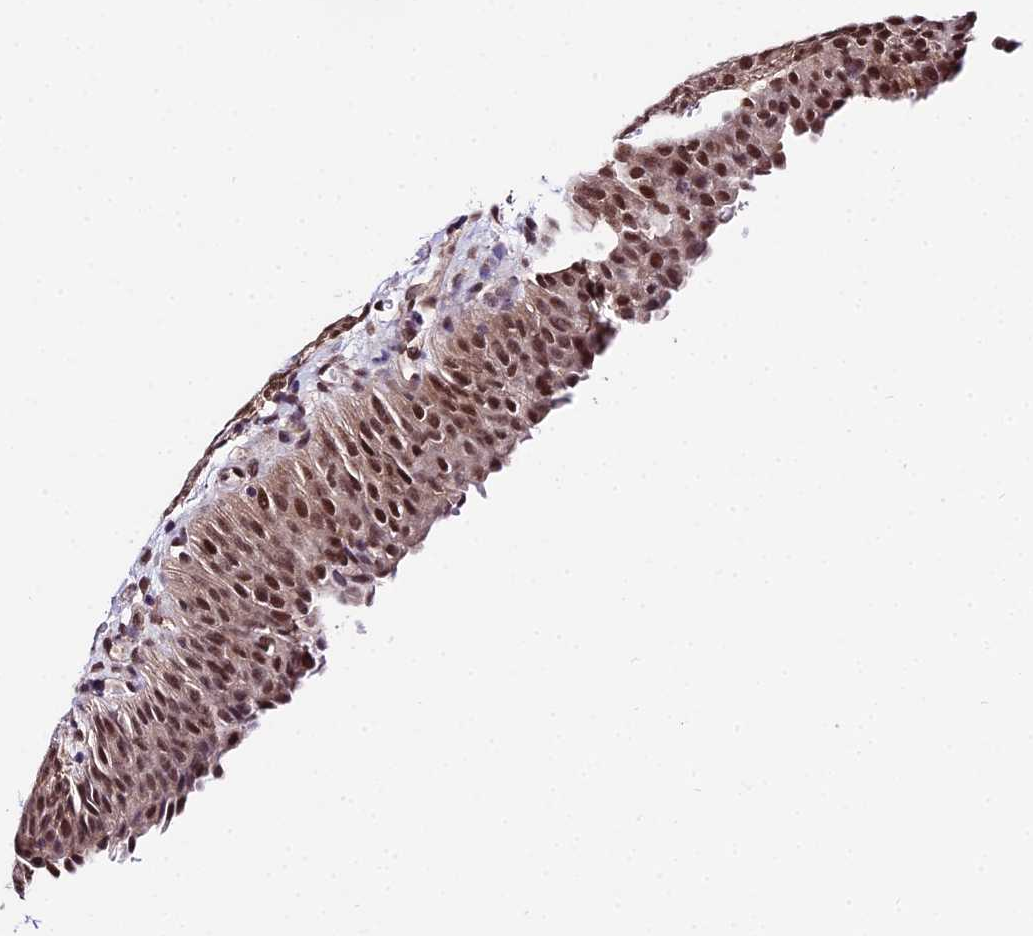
{"staining": {"intensity": "moderate", "quantity": ">75%", "location": "nuclear"}, "tissue": "urinary bladder", "cell_type": "Urothelial cells", "image_type": "normal", "snomed": [{"axis": "morphology", "description": "Normal tissue, NOS"}, {"axis": "morphology", "description": "Dysplasia, NOS"}, {"axis": "topography", "description": "Urinary bladder"}], "caption": "Protein staining by immunohistochemistry displays moderate nuclear staining in about >75% of urothelial cells in unremarkable urinary bladder.", "gene": "POLR2I", "patient": {"sex": "male", "age": 35}}